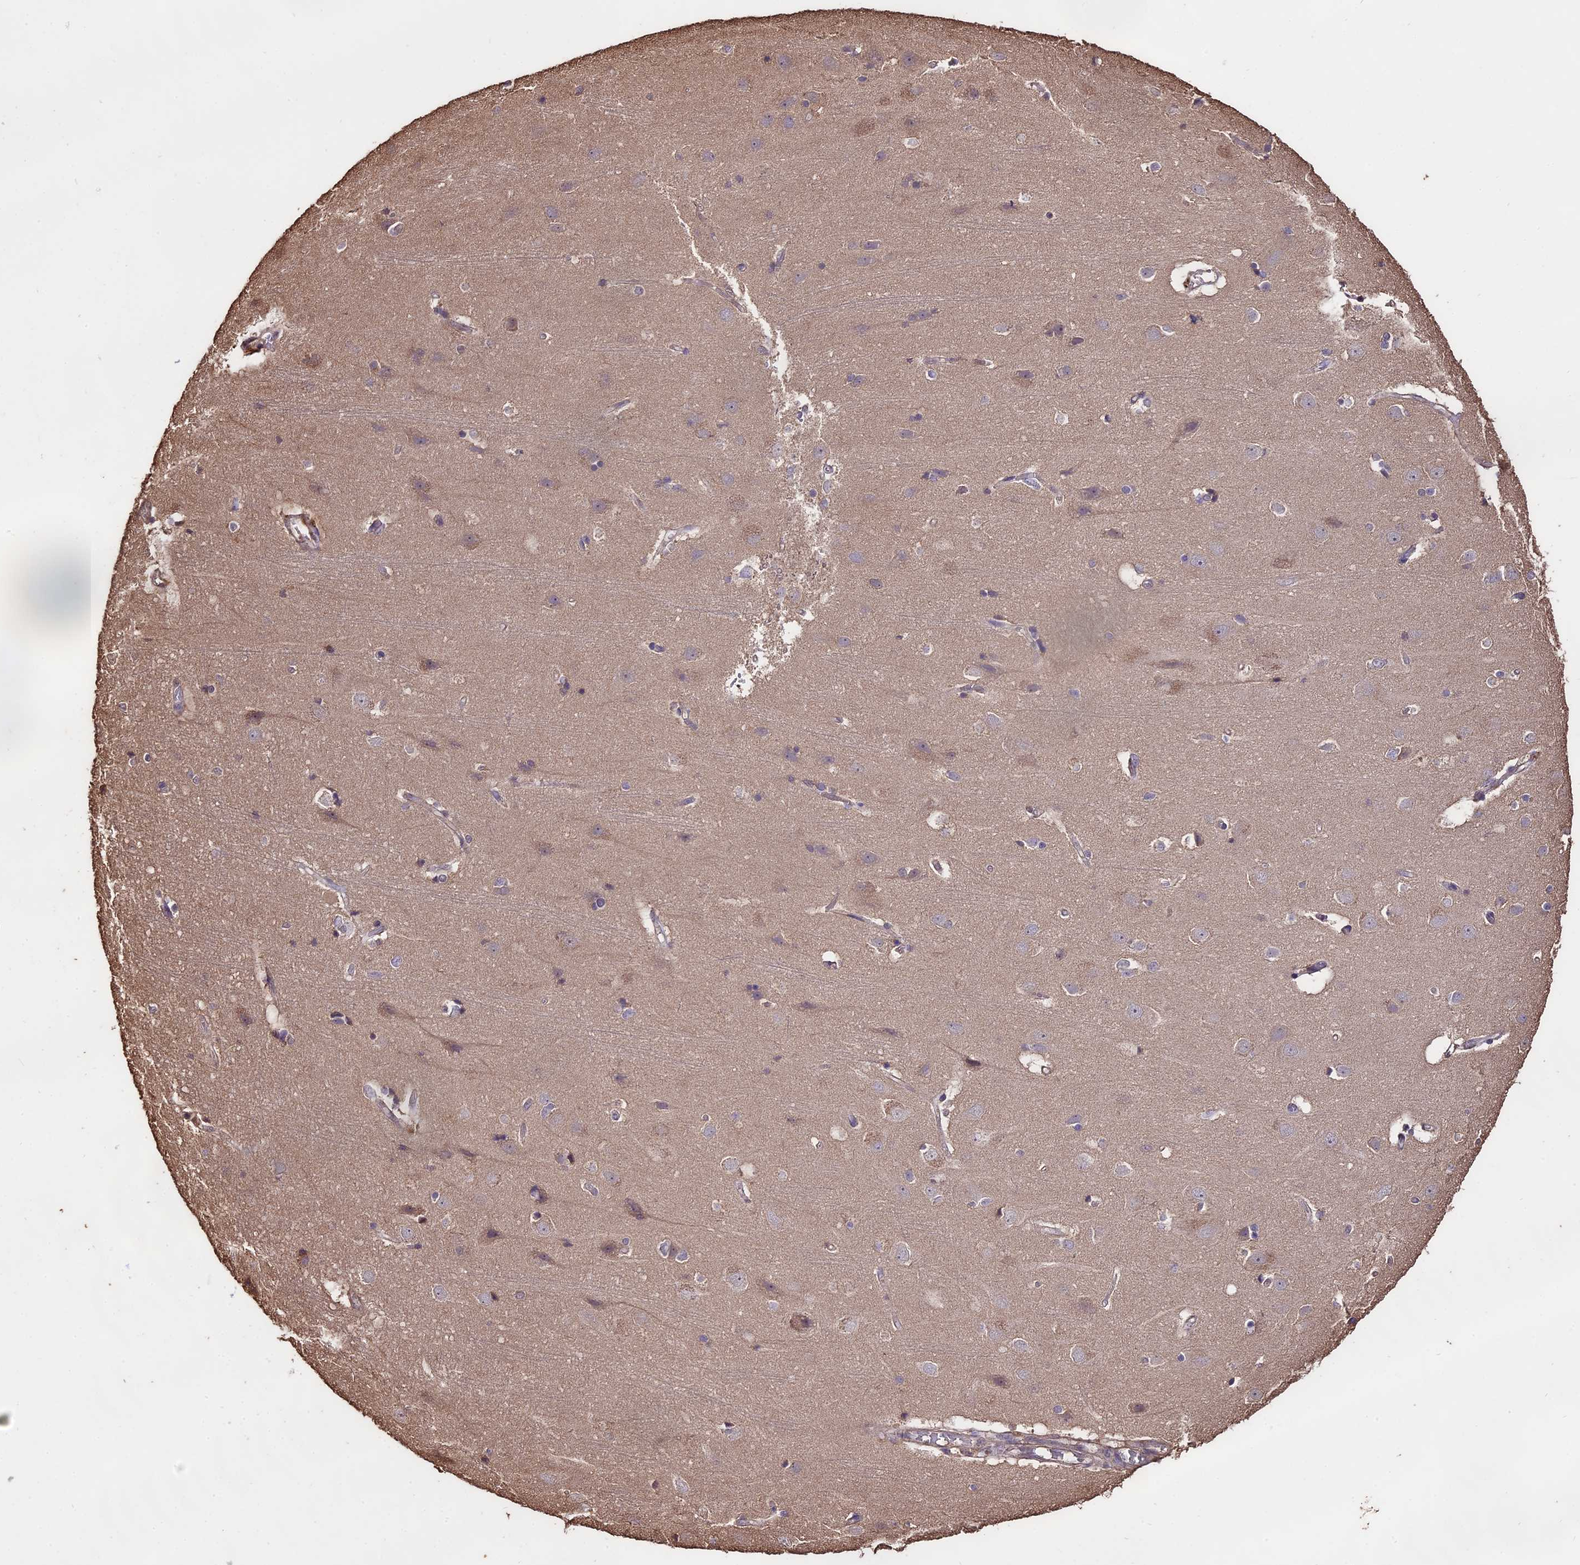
{"staining": {"intensity": "weak", "quantity": "25%-75%", "location": "cytoplasmic/membranous"}, "tissue": "cerebral cortex", "cell_type": "Endothelial cells", "image_type": "normal", "snomed": [{"axis": "morphology", "description": "Normal tissue, NOS"}, {"axis": "topography", "description": "Cerebral cortex"}], "caption": "Immunohistochemical staining of normal human cerebral cortex displays weak cytoplasmic/membranous protein expression in approximately 25%-75% of endothelial cells. (DAB (3,3'-diaminobenzidine) IHC with brightfield microscopy, high magnification).", "gene": "PGPEP1L", "patient": {"sex": "male", "age": 54}}